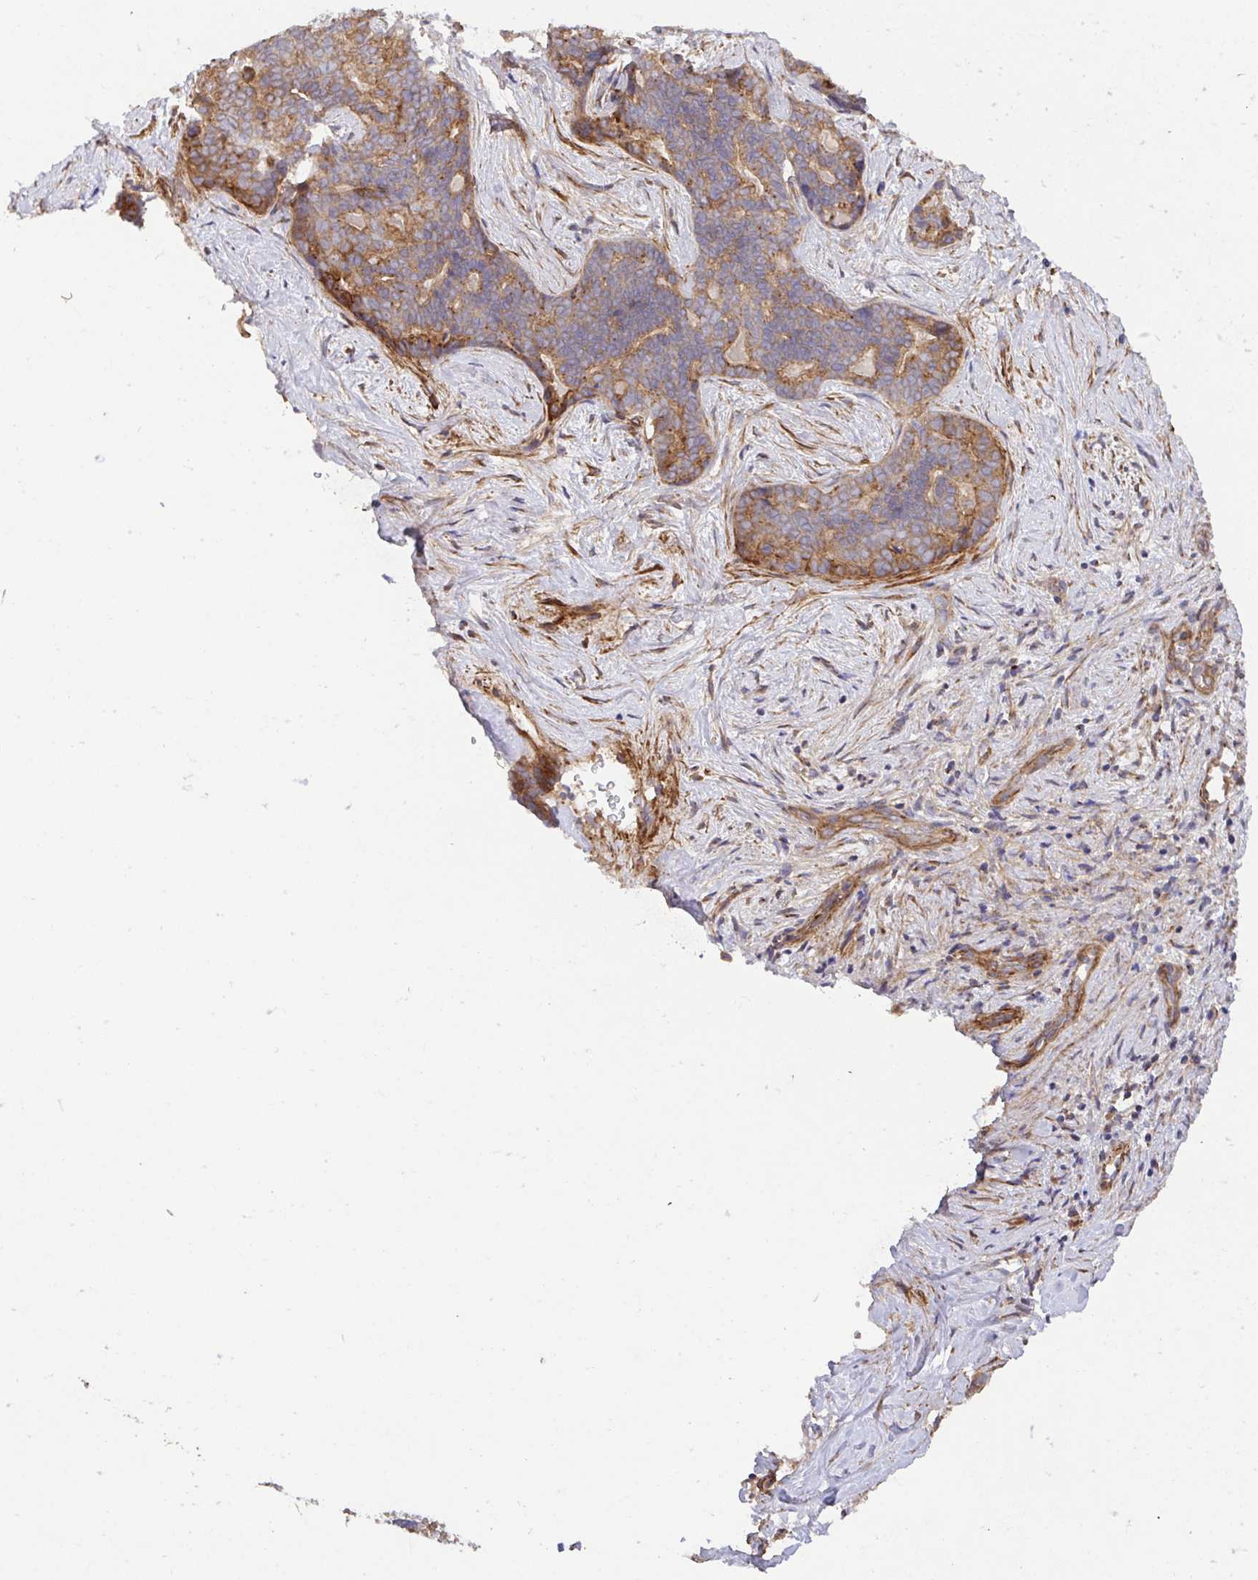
{"staining": {"intensity": "moderate", "quantity": ">75%", "location": "cytoplasmic/membranous"}, "tissue": "liver cancer", "cell_type": "Tumor cells", "image_type": "cancer", "snomed": [{"axis": "morphology", "description": "Cholangiocarcinoma"}, {"axis": "topography", "description": "Liver"}], "caption": "A brown stain highlights moderate cytoplasmic/membranous positivity of a protein in liver cholangiocarcinoma tumor cells. Nuclei are stained in blue.", "gene": "TM9SF4", "patient": {"sex": "female", "age": 64}}